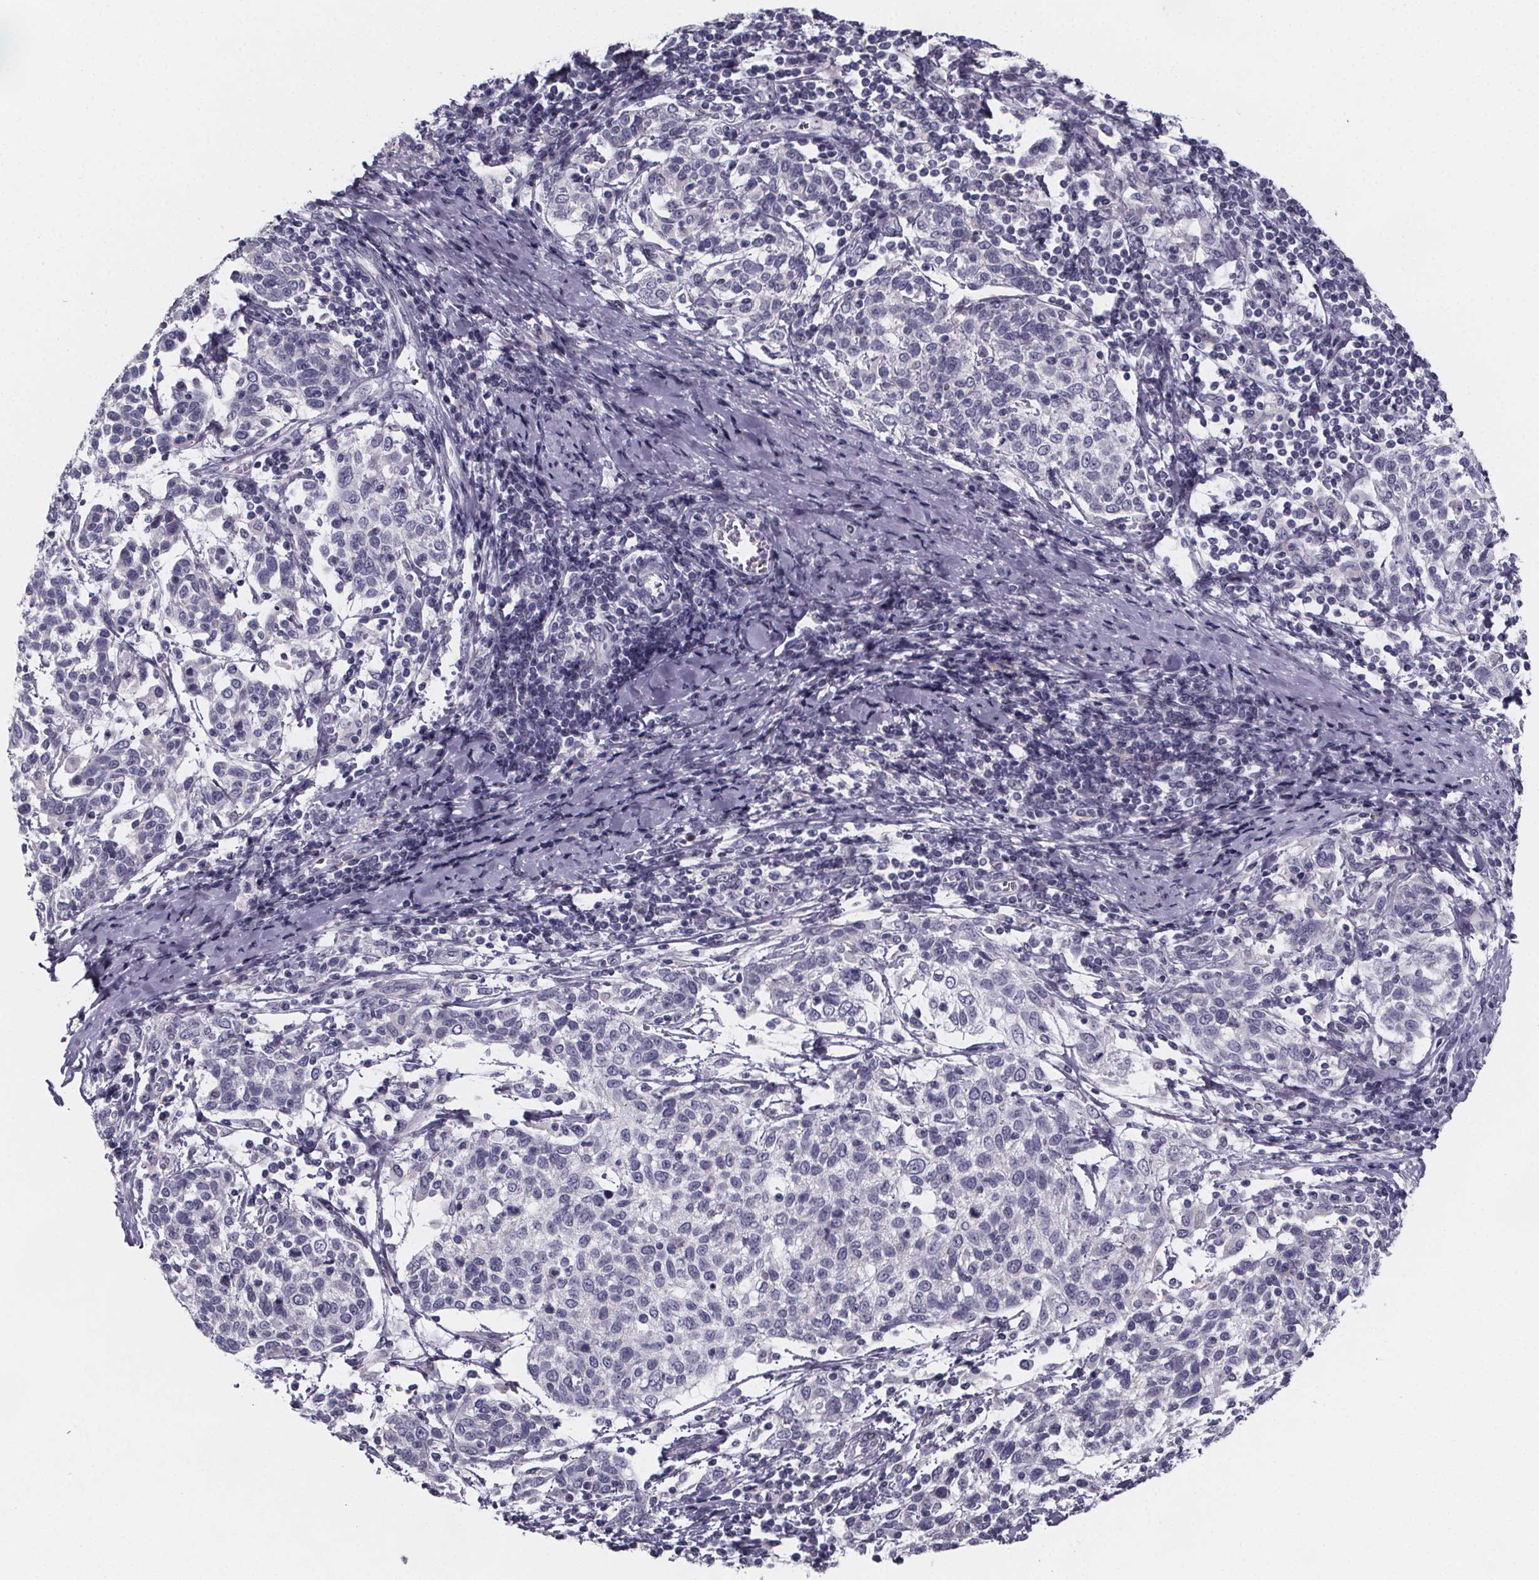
{"staining": {"intensity": "negative", "quantity": "none", "location": "none"}, "tissue": "cervical cancer", "cell_type": "Tumor cells", "image_type": "cancer", "snomed": [{"axis": "morphology", "description": "Squamous cell carcinoma, NOS"}, {"axis": "topography", "description": "Cervix"}], "caption": "Squamous cell carcinoma (cervical) stained for a protein using immunohistochemistry reveals no expression tumor cells.", "gene": "PAH", "patient": {"sex": "female", "age": 61}}